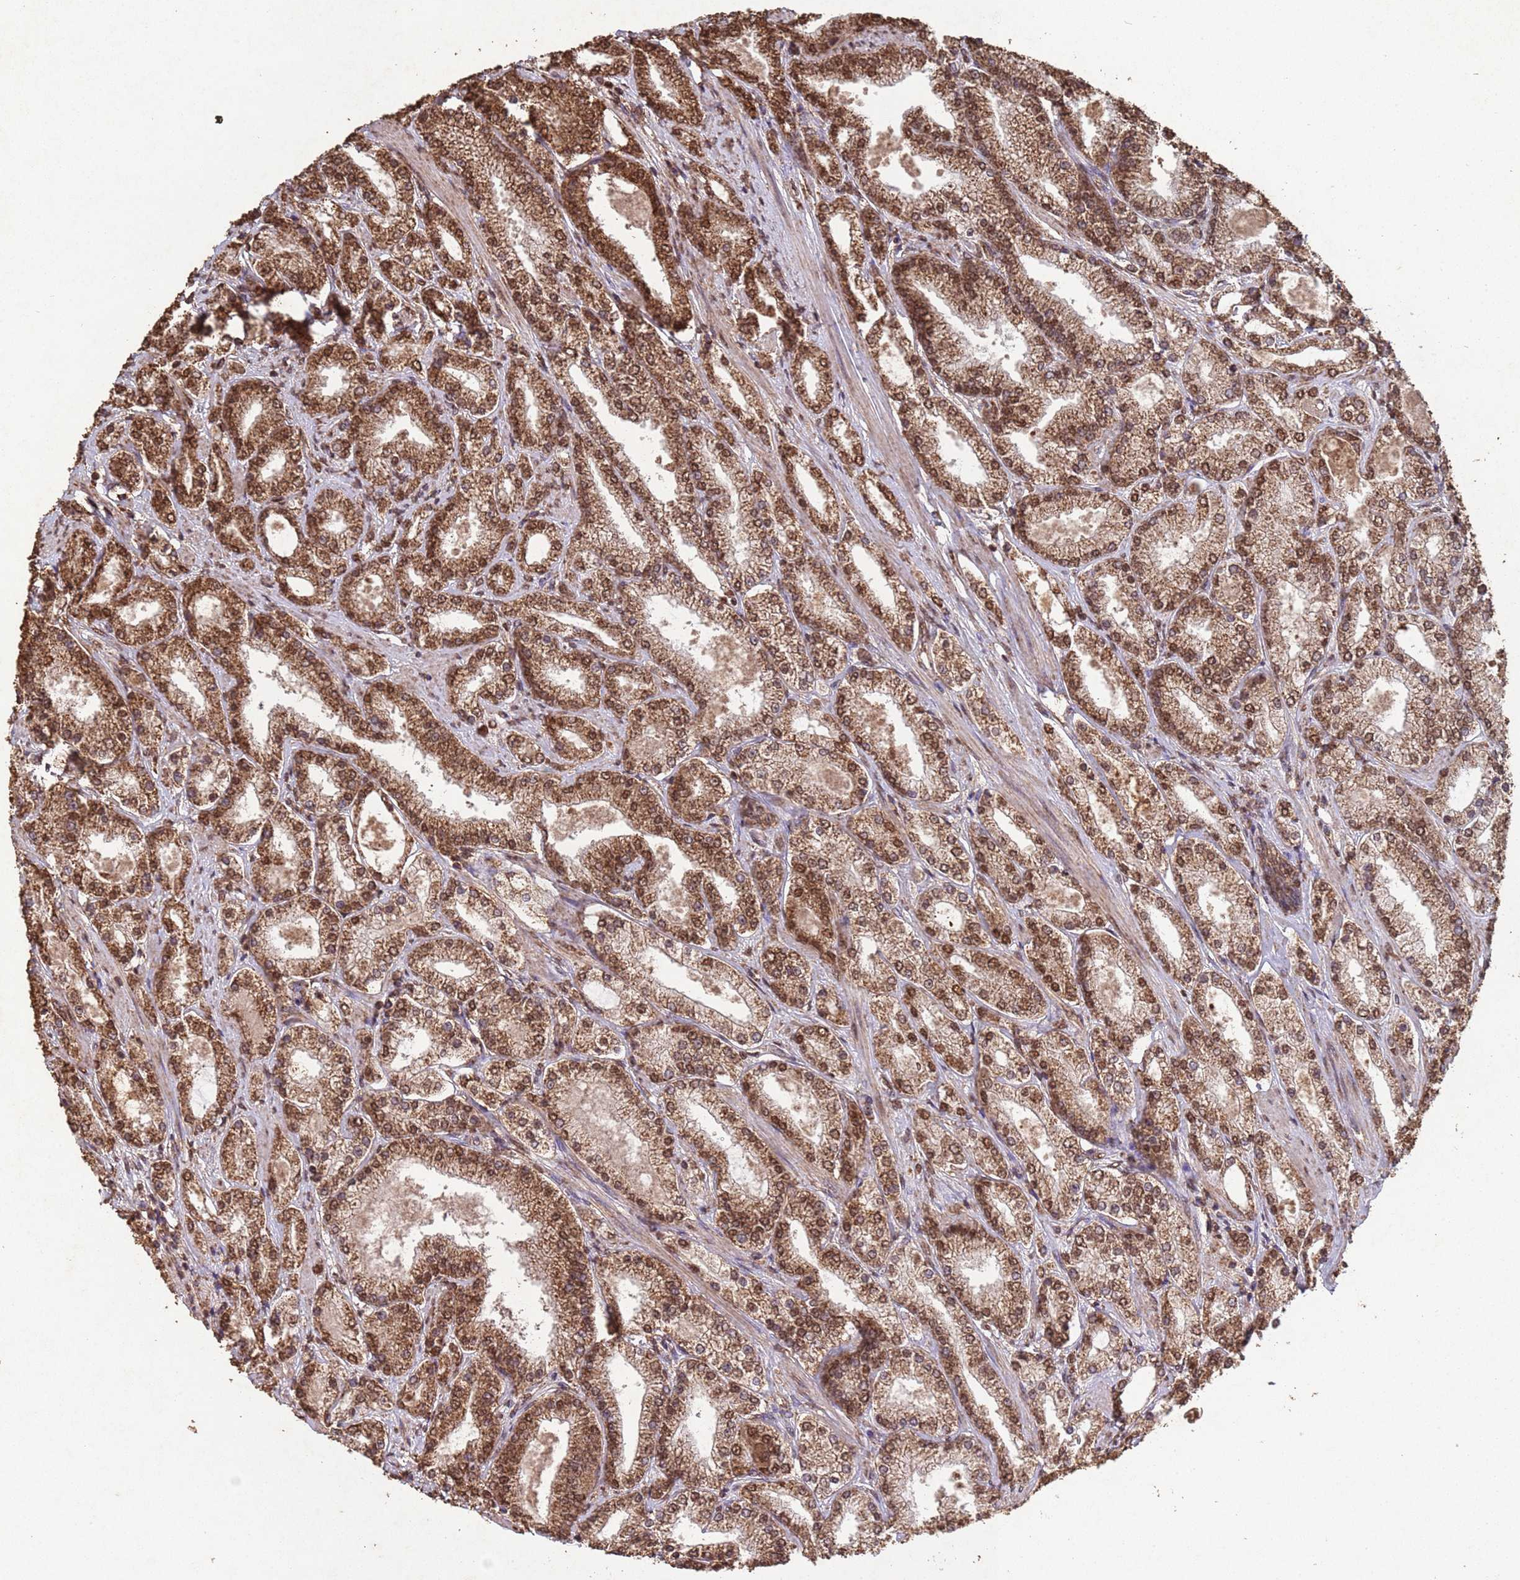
{"staining": {"intensity": "moderate", "quantity": ">75%", "location": "cytoplasmic/membranous,nuclear"}, "tissue": "prostate cancer", "cell_type": "Tumor cells", "image_type": "cancer", "snomed": [{"axis": "morphology", "description": "Adenocarcinoma, High grade"}, {"axis": "topography", "description": "Prostate"}], "caption": "Immunohistochemistry (IHC) micrograph of human prostate cancer (adenocarcinoma (high-grade)) stained for a protein (brown), which demonstrates medium levels of moderate cytoplasmic/membranous and nuclear expression in approximately >75% of tumor cells.", "gene": "HDAC10", "patient": {"sex": "male", "age": 68}}